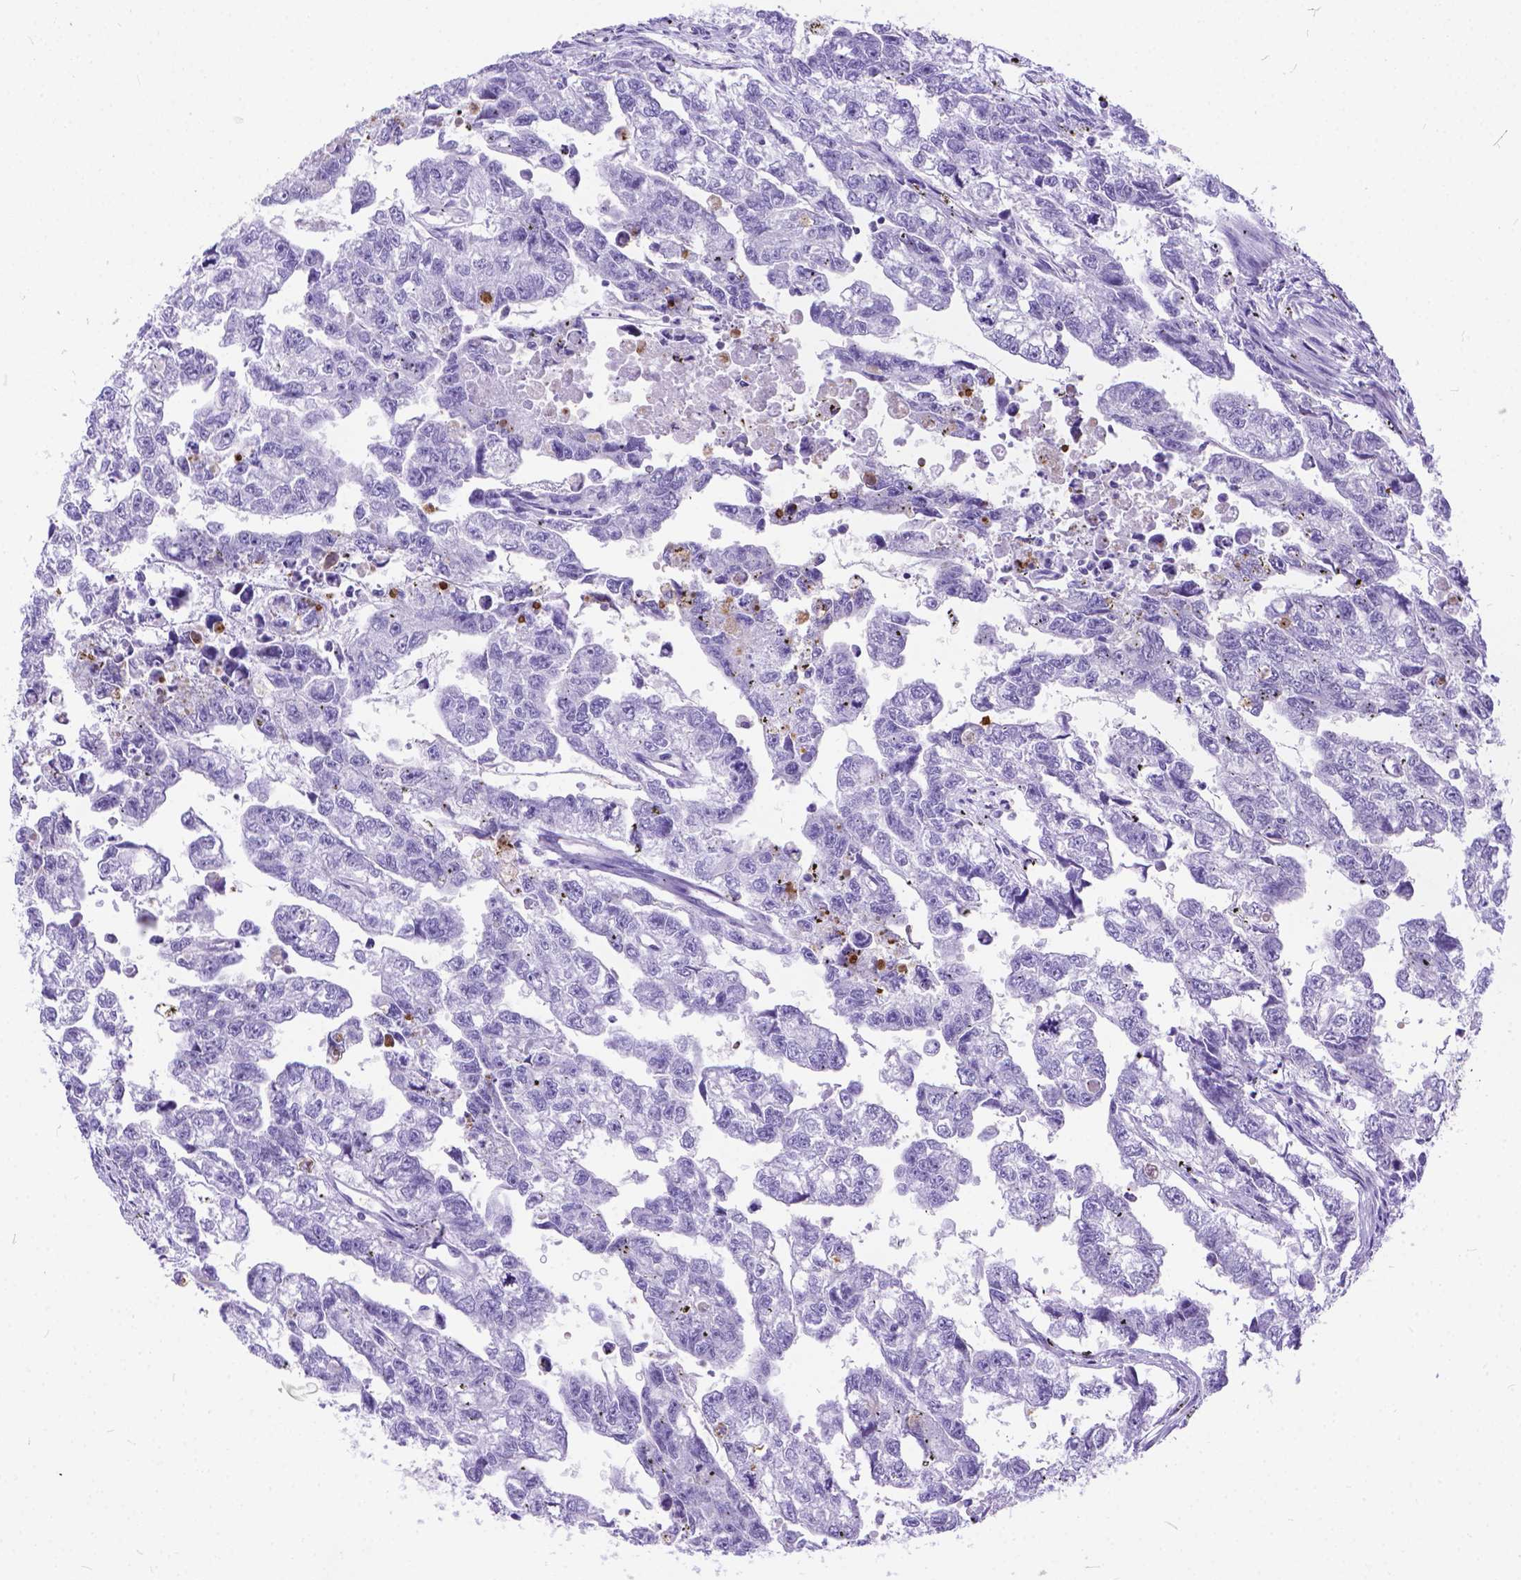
{"staining": {"intensity": "negative", "quantity": "none", "location": "none"}, "tissue": "testis cancer", "cell_type": "Tumor cells", "image_type": "cancer", "snomed": [{"axis": "morphology", "description": "Carcinoma, Embryonal, NOS"}, {"axis": "morphology", "description": "Teratoma, malignant, NOS"}, {"axis": "topography", "description": "Testis"}], "caption": "Histopathology image shows no protein expression in tumor cells of testis embryonal carcinoma tissue. (DAB (3,3'-diaminobenzidine) immunohistochemistry, high magnification).", "gene": "TMEM169", "patient": {"sex": "male", "age": 44}}